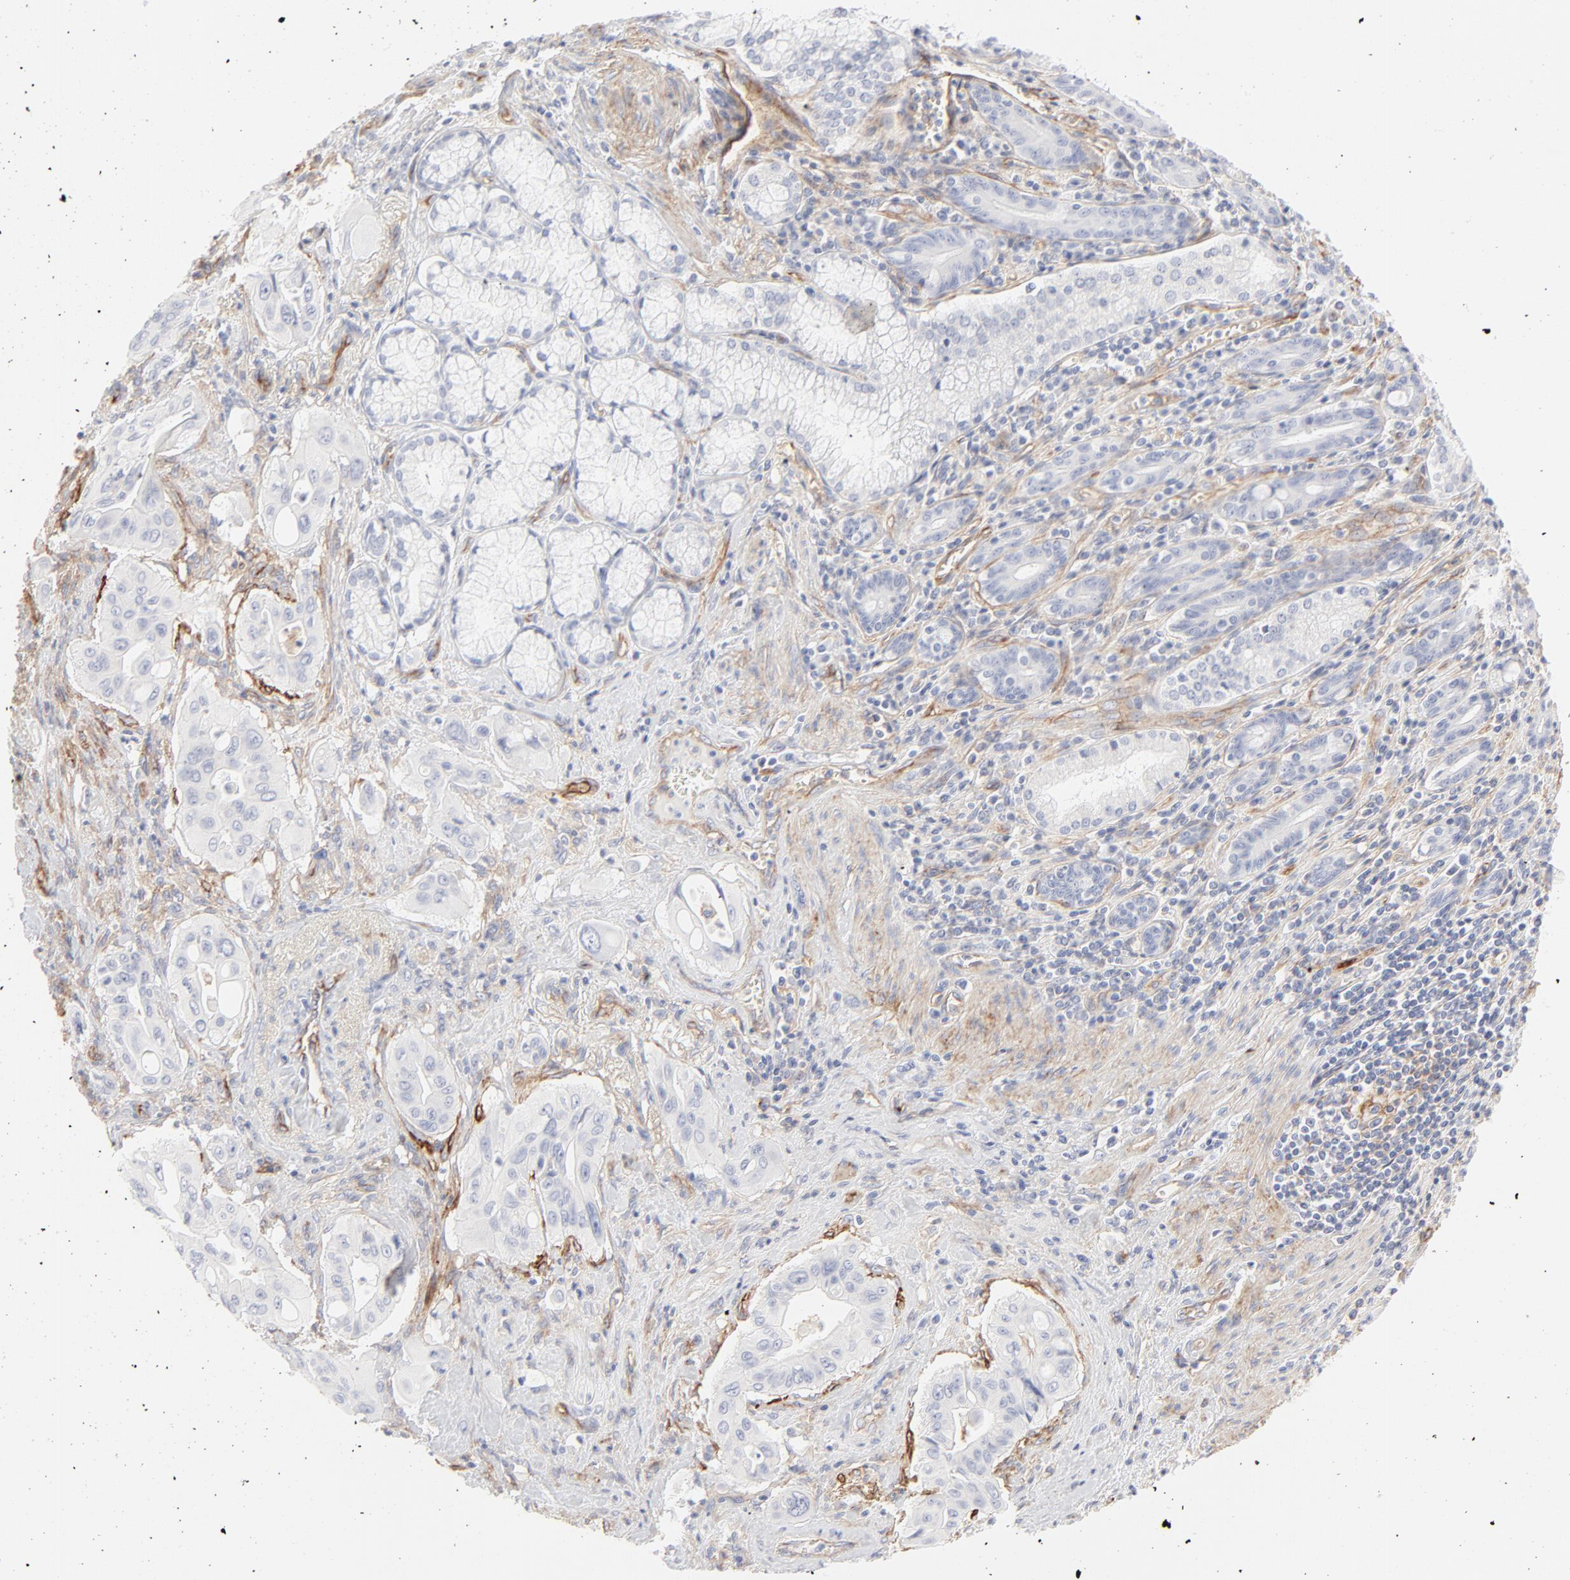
{"staining": {"intensity": "negative", "quantity": "none", "location": "none"}, "tissue": "pancreatic cancer", "cell_type": "Tumor cells", "image_type": "cancer", "snomed": [{"axis": "morphology", "description": "Adenocarcinoma, NOS"}, {"axis": "topography", "description": "Pancreas"}], "caption": "Photomicrograph shows no protein staining in tumor cells of pancreatic cancer tissue.", "gene": "ITGA5", "patient": {"sex": "male", "age": 77}}